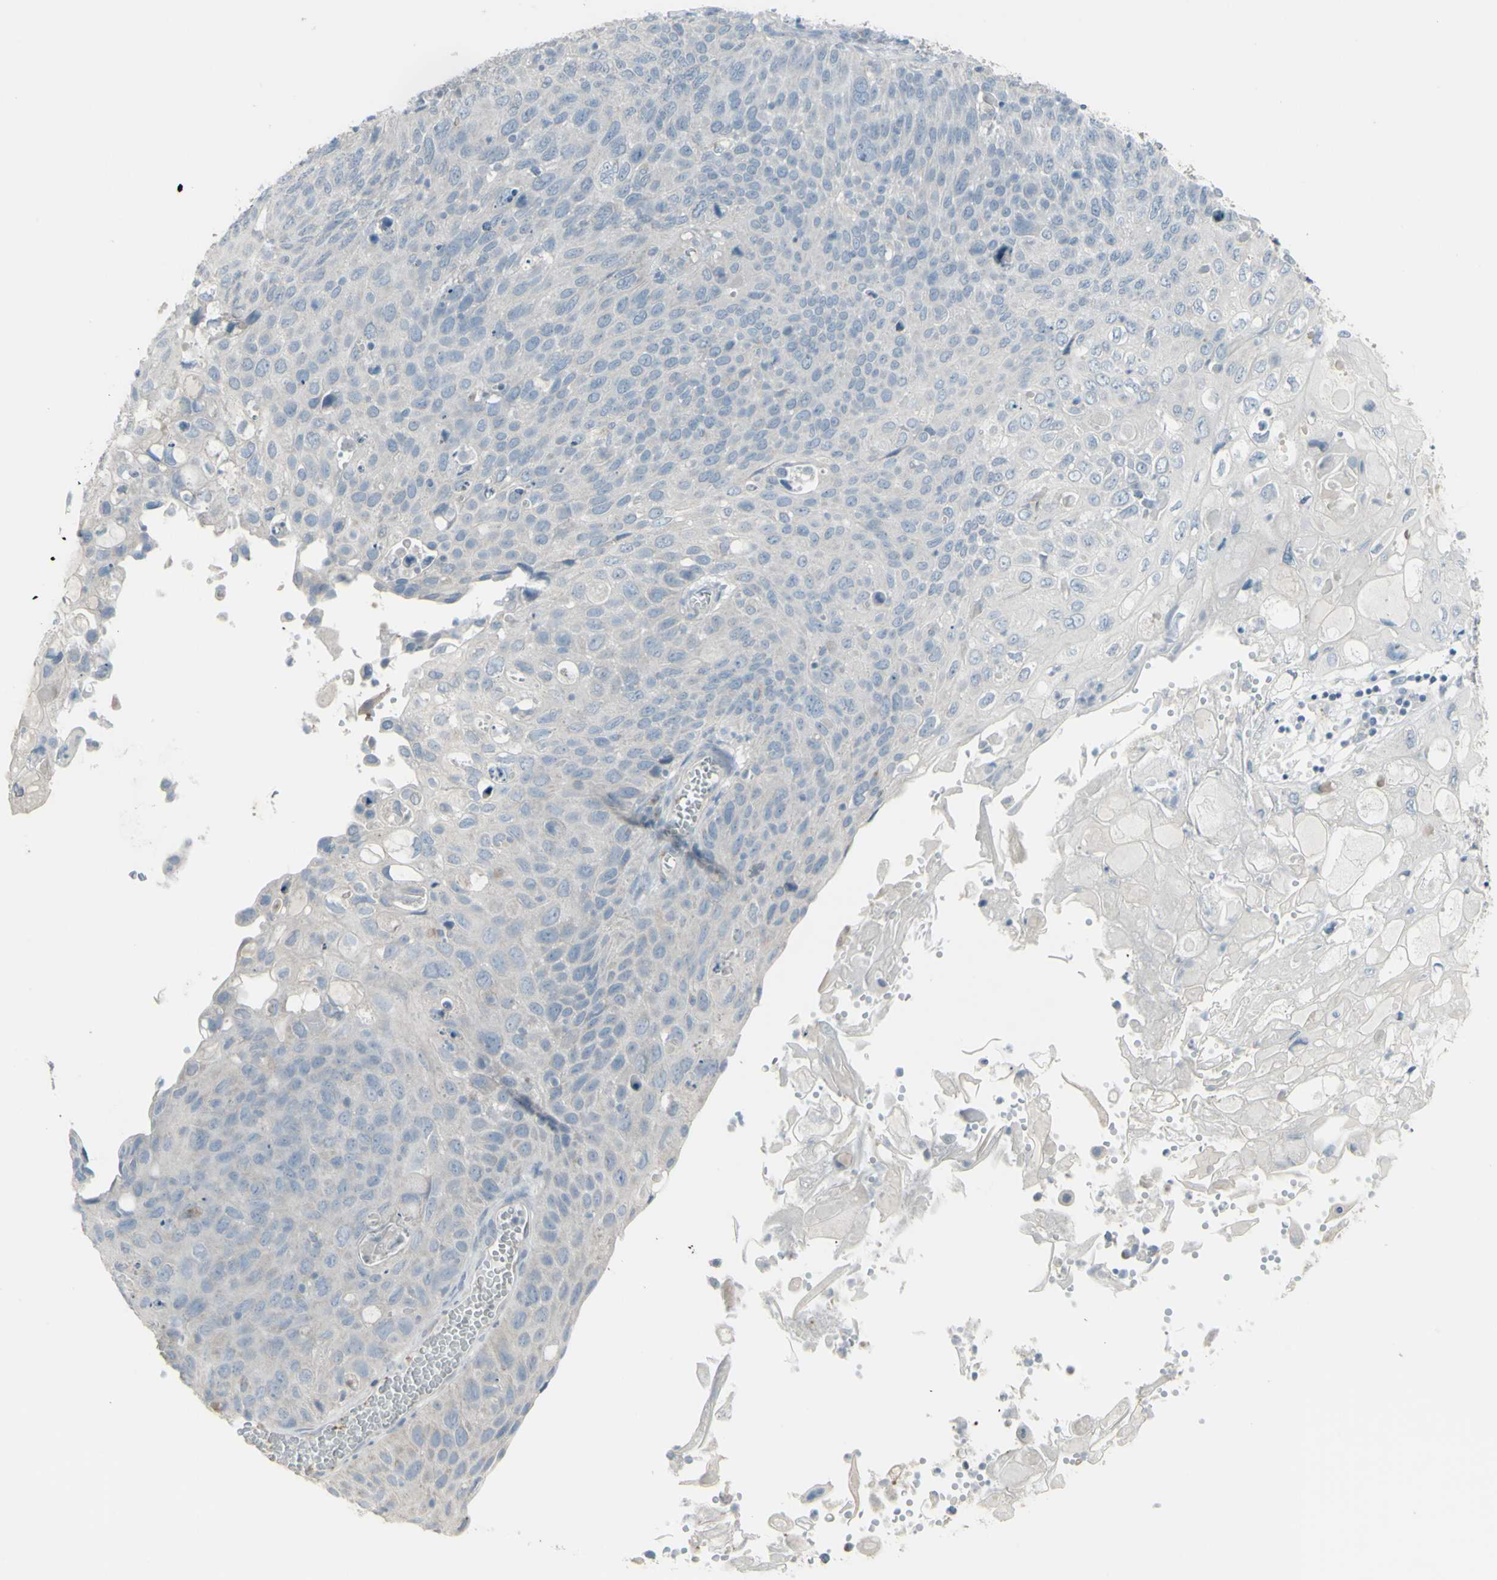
{"staining": {"intensity": "negative", "quantity": "none", "location": "none"}, "tissue": "cervical cancer", "cell_type": "Tumor cells", "image_type": "cancer", "snomed": [{"axis": "morphology", "description": "Squamous cell carcinoma, NOS"}, {"axis": "topography", "description": "Cervix"}], "caption": "Tumor cells show no significant protein staining in cervical cancer.", "gene": "CD79B", "patient": {"sex": "female", "age": 70}}